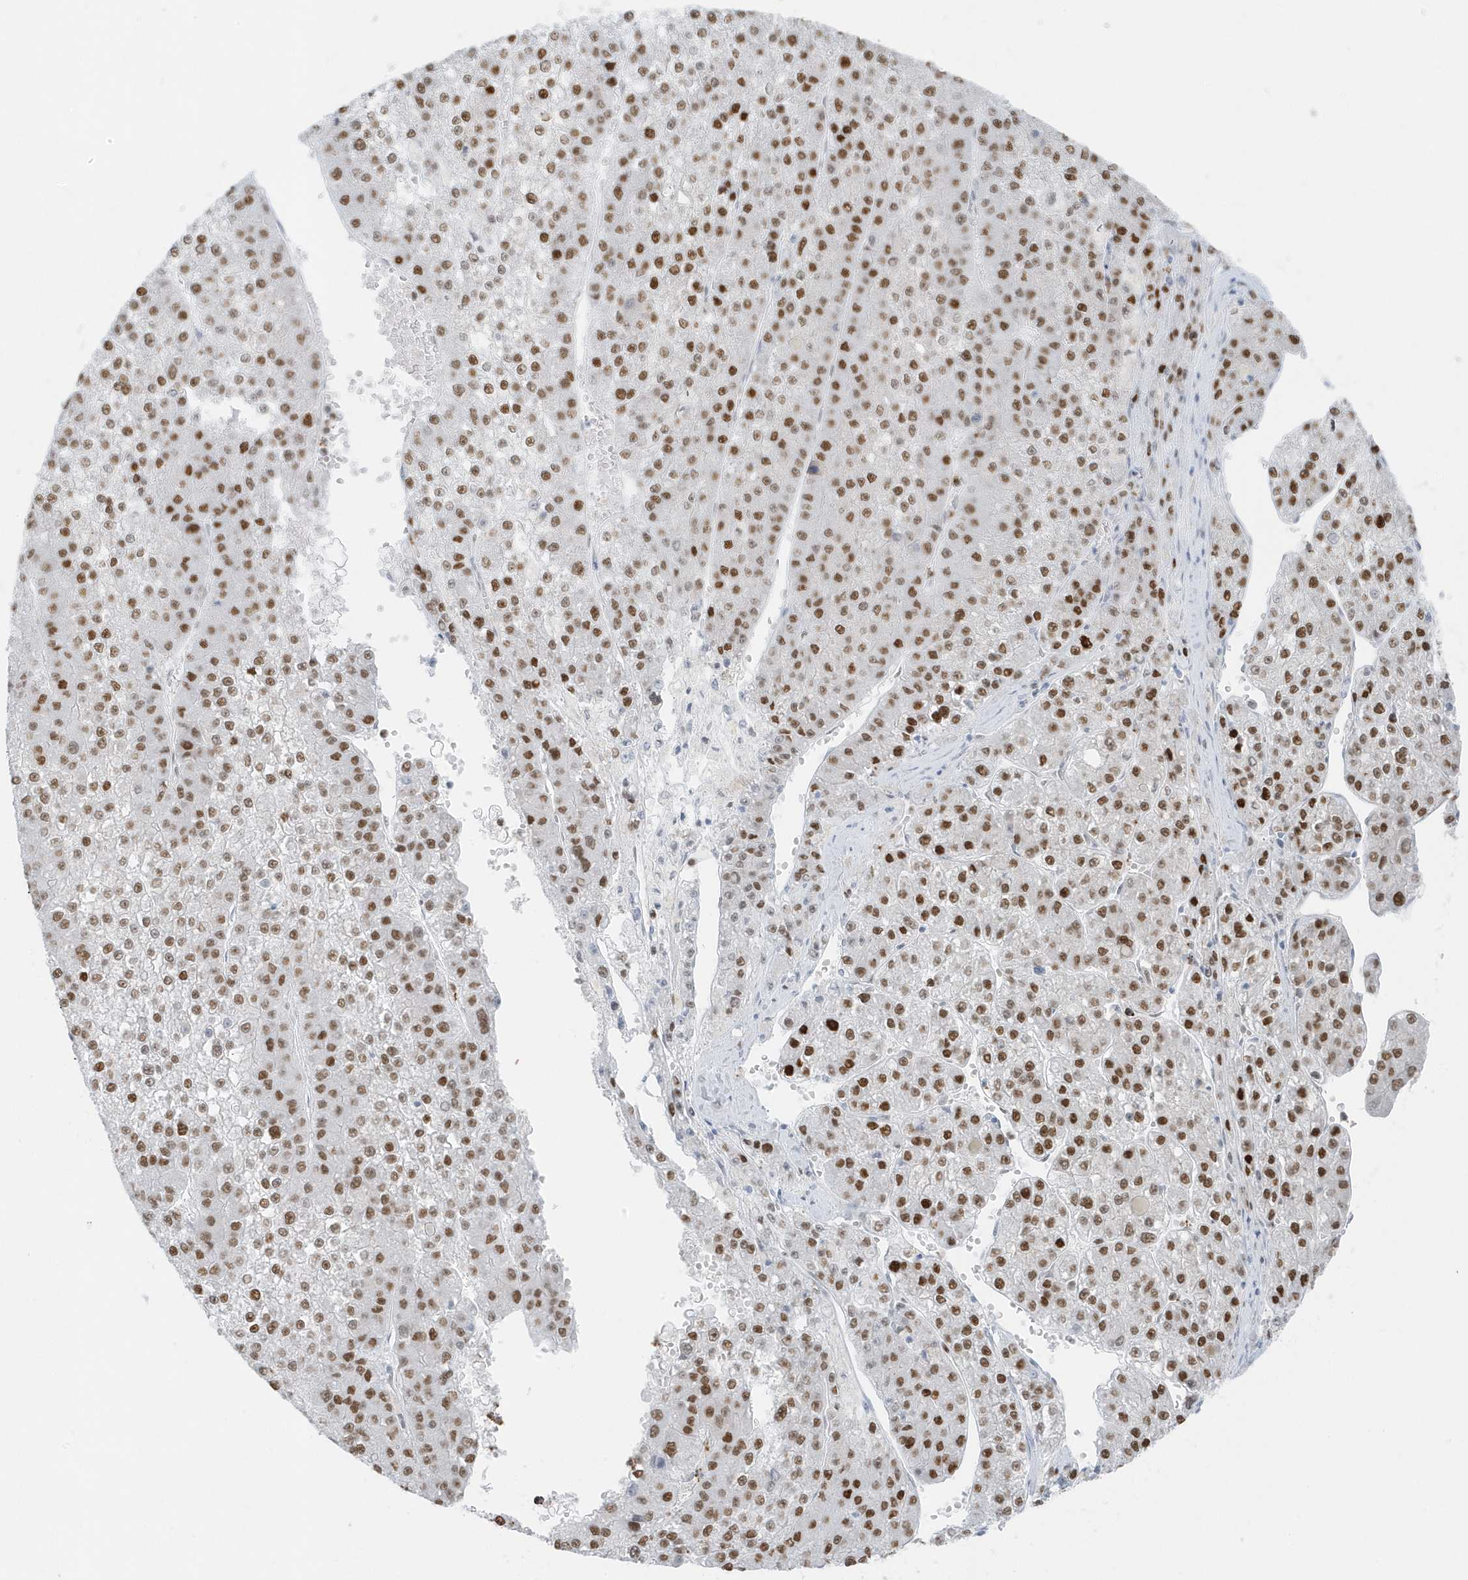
{"staining": {"intensity": "moderate", "quantity": ">75%", "location": "nuclear"}, "tissue": "liver cancer", "cell_type": "Tumor cells", "image_type": "cancer", "snomed": [{"axis": "morphology", "description": "Carcinoma, Hepatocellular, NOS"}, {"axis": "topography", "description": "Liver"}], "caption": "Immunohistochemical staining of human hepatocellular carcinoma (liver) displays moderate nuclear protein expression in about >75% of tumor cells. (DAB (3,3'-diaminobenzidine) = brown stain, brightfield microscopy at high magnification).", "gene": "SMIM34", "patient": {"sex": "female", "age": 73}}